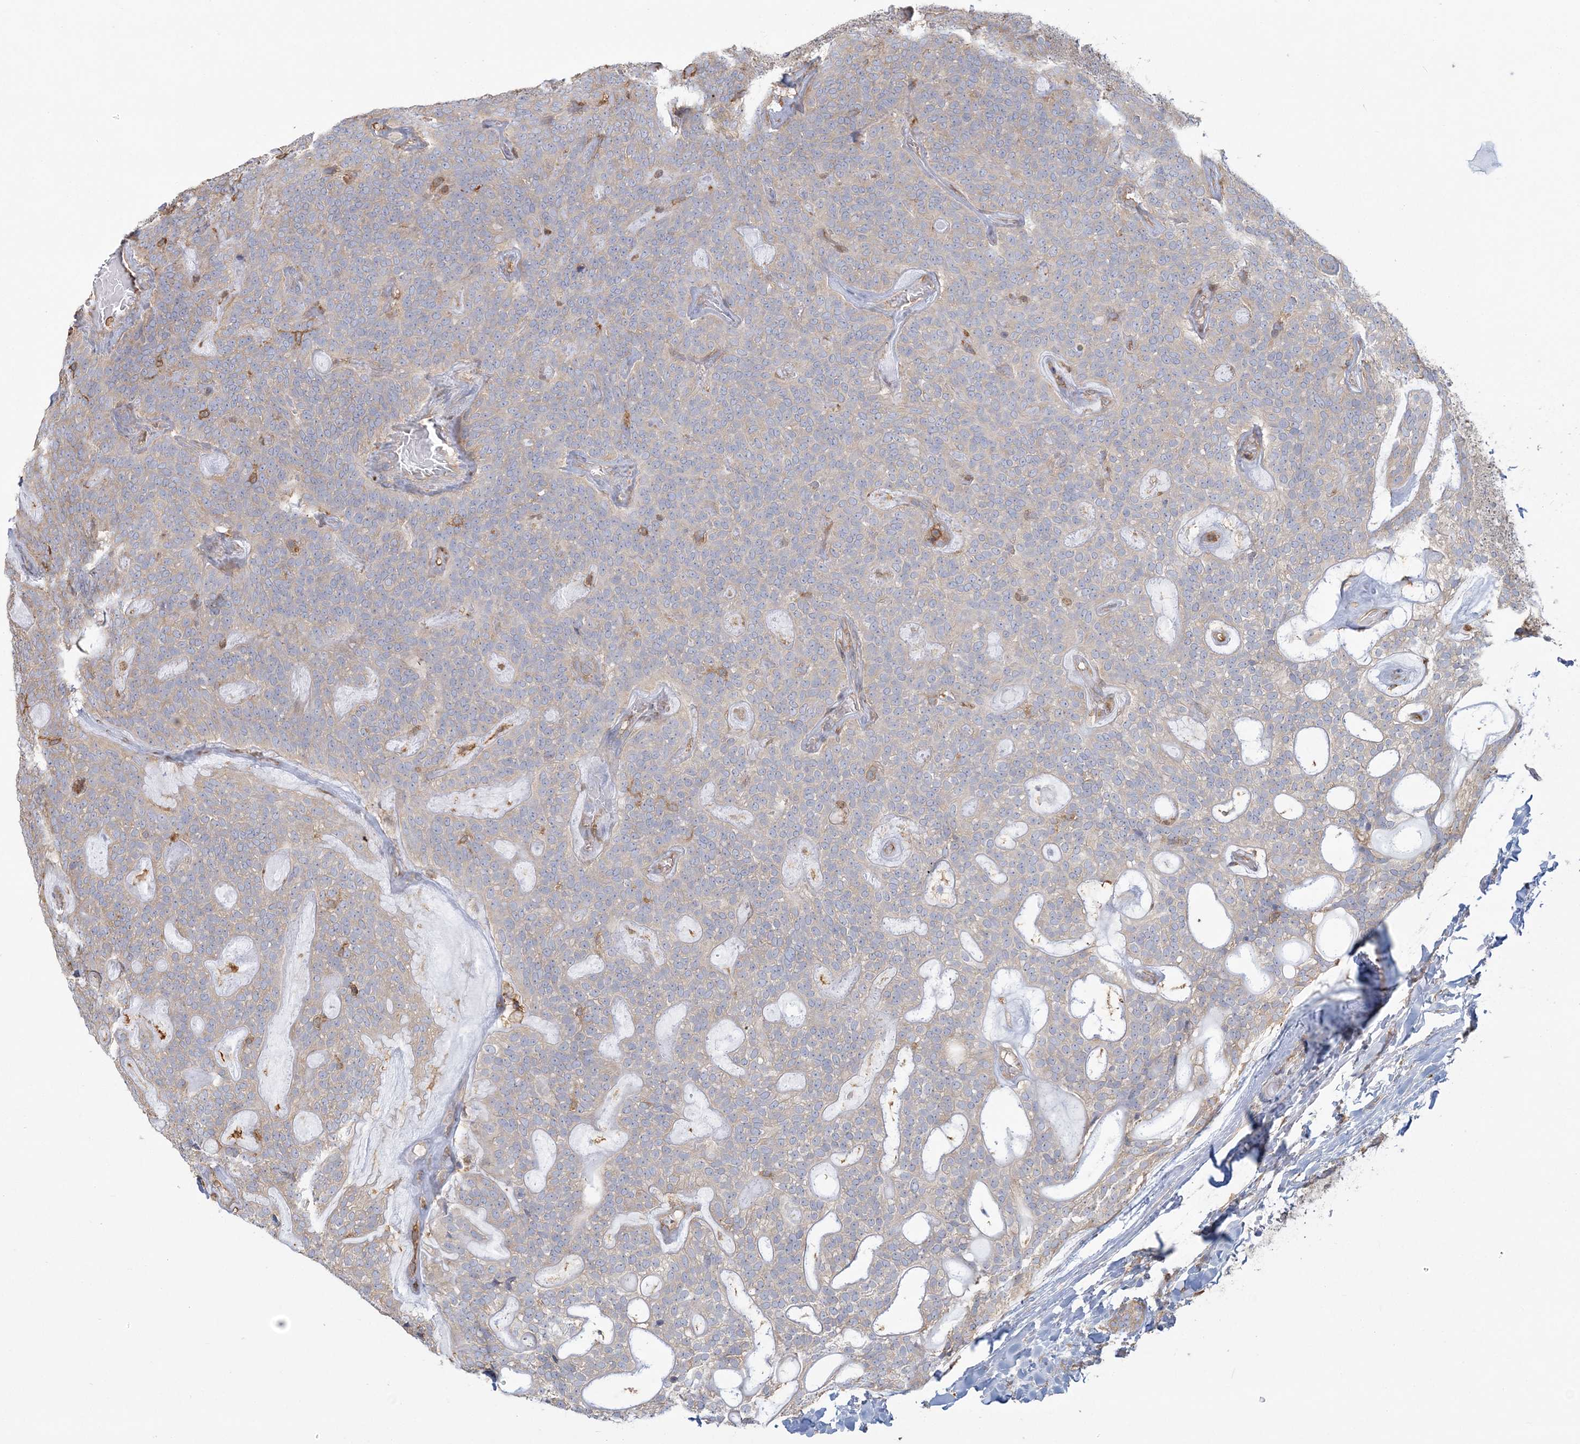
{"staining": {"intensity": "weak", "quantity": "<25%", "location": "cytoplasmic/membranous"}, "tissue": "head and neck cancer", "cell_type": "Tumor cells", "image_type": "cancer", "snomed": [{"axis": "morphology", "description": "Adenocarcinoma, NOS"}, {"axis": "topography", "description": "Head-Neck"}], "caption": "High power microscopy histopathology image of an IHC micrograph of adenocarcinoma (head and neck), revealing no significant staining in tumor cells.", "gene": "ANKS1A", "patient": {"sex": "male", "age": 66}}